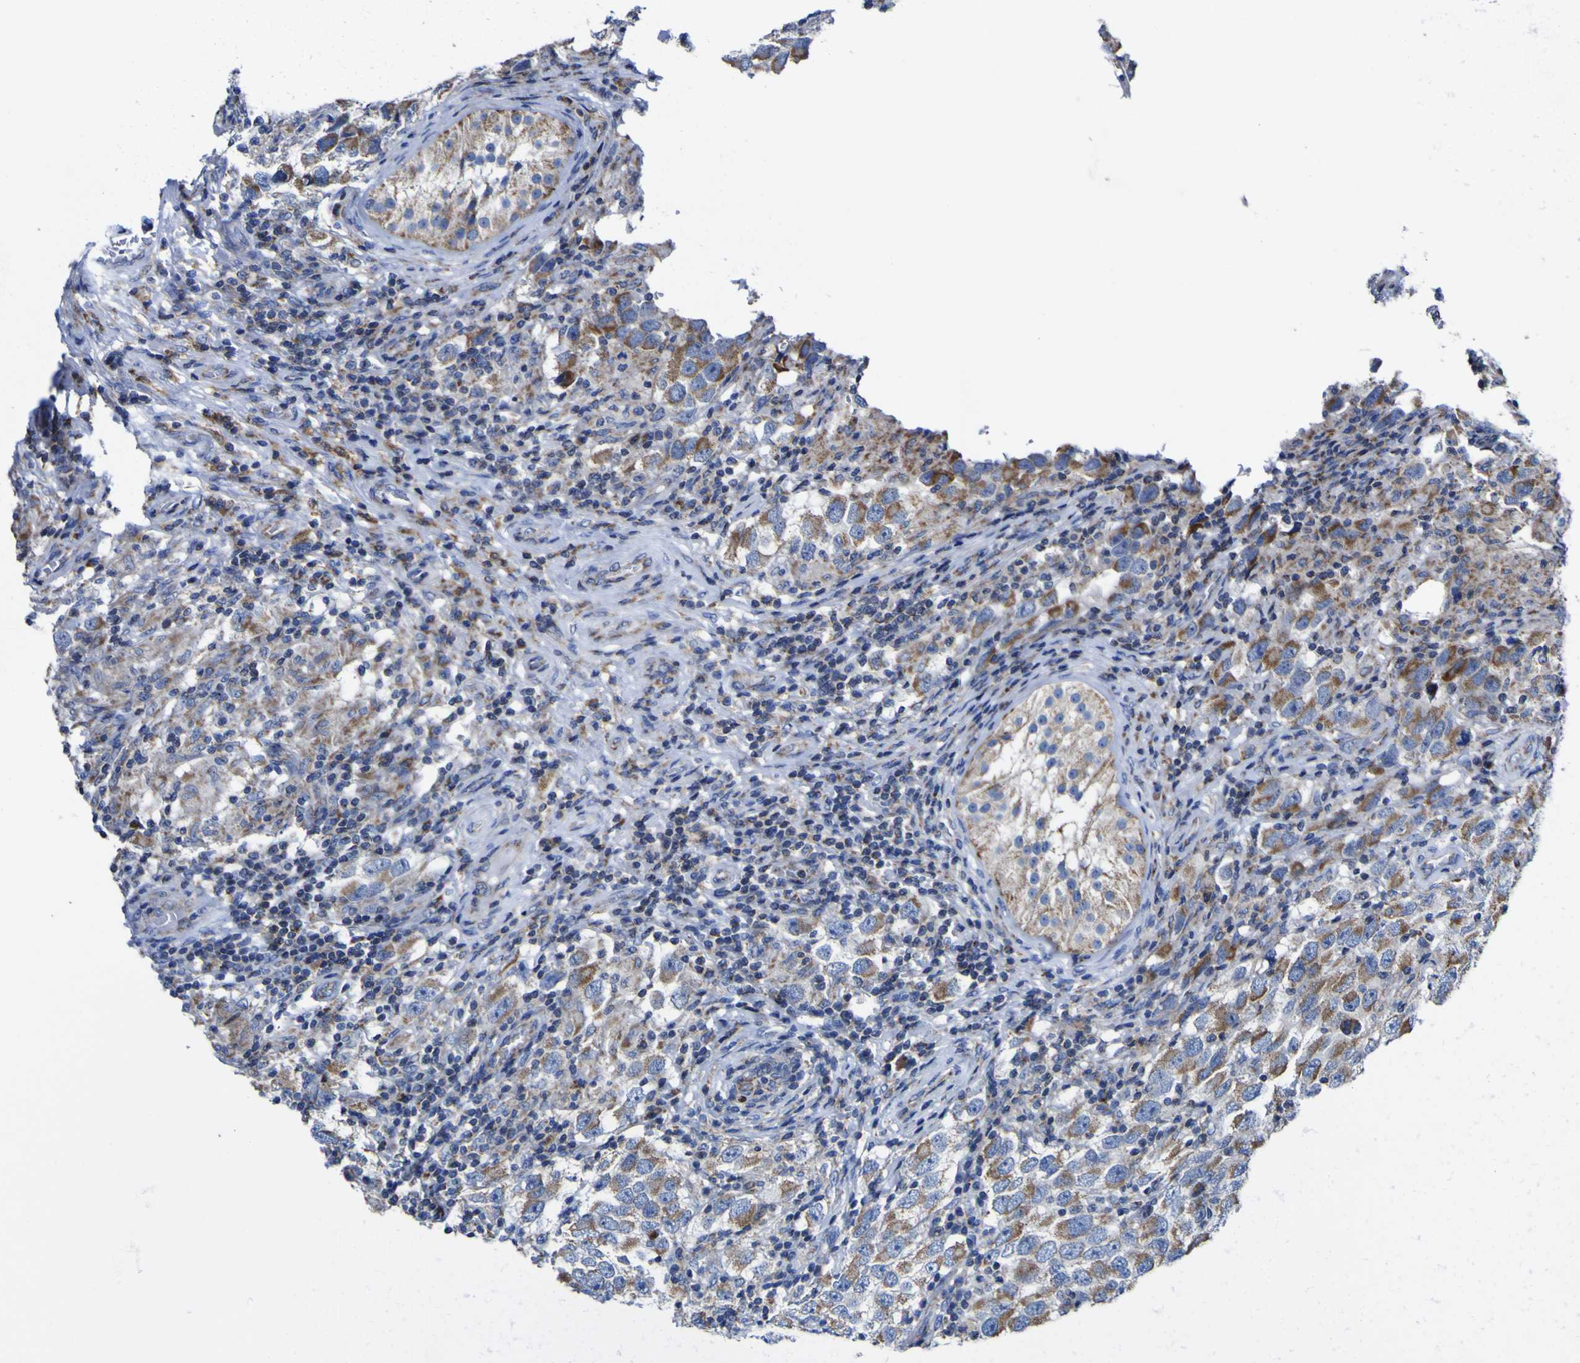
{"staining": {"intensity": "moderate", "quantity": ">75%", "location": "cytoplasmic/membranous"}, "tissue": "testis cancer", "cell_type": "Tumor cells", "image_type": "cancer", "snomed": [{"axis": "morphology", "description": "Carcinoma, Embryonal, NOS"}, {"axis": "topography", "description": "Testis"}], "caption": "Moderate cytoplasmic/membranous protein expression is present in about >75% of tumor cells in testis cancer.", "gene": "CCDC90B", "patient": {"sex": "male", "age": 21}}